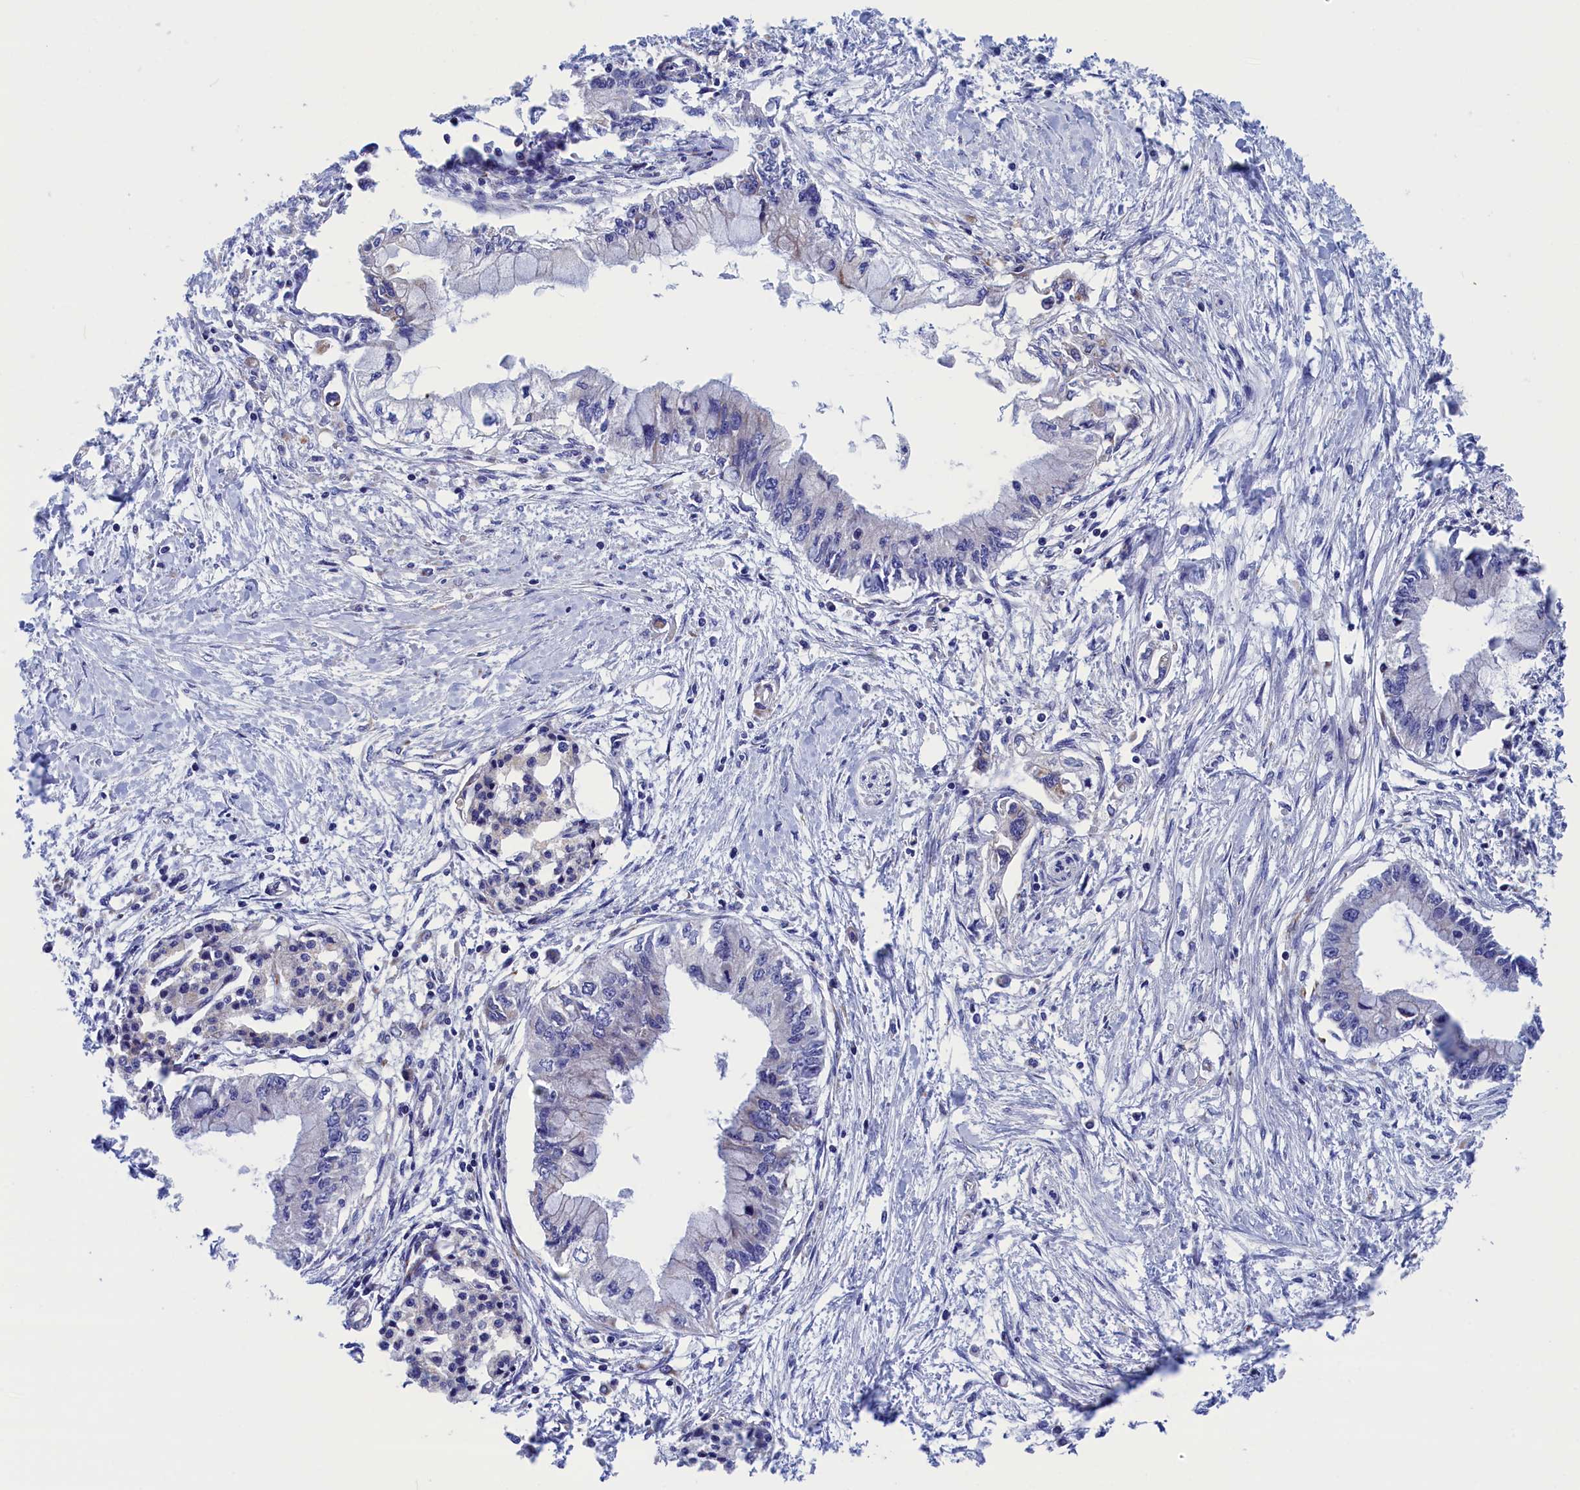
{"staining": {"intensity": "negative", "quantity": "none", "location": "none"}, "tissue": "pancreatic cancer", "cell_type": "Tumor cells", "image_type": "cancer", "snomed": [{"axis": "morphology", "description": "Adenocarcinoma, NOS"}, {"axis": "topography", "description": "Pancreas"}], "caption": "A photomicrograph of human pancreatic adenocarcinoma is negative for staining in tumor cells.", "gene": "WDR83", "patient": {"sex": "male", "age": 48}}